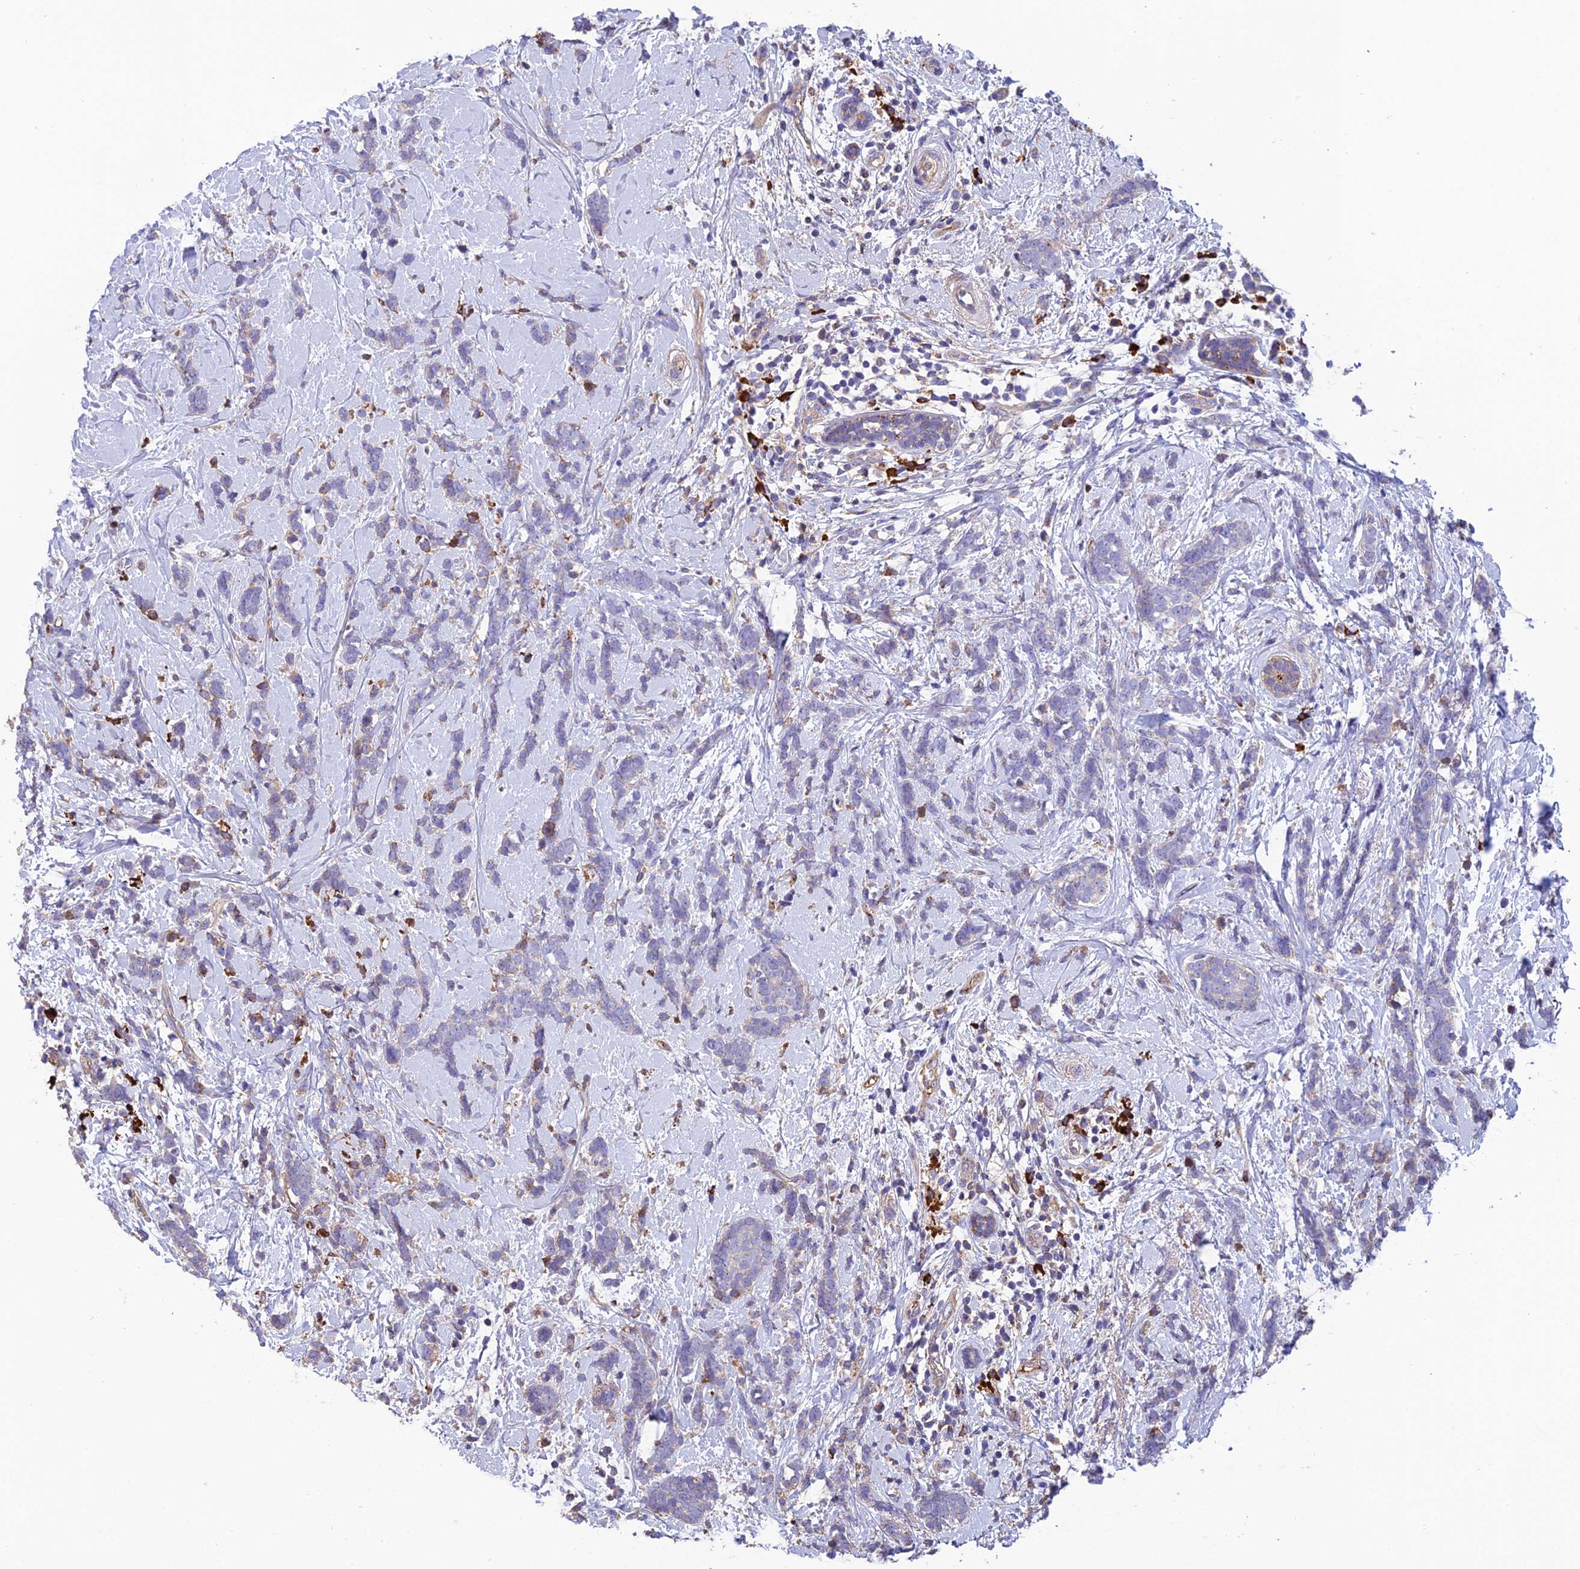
{"staining": {"intensity": "negative", "quantity": "none", "location": "none"}, "tissue": "breast cancer", "cell_type": "Tumor cells", "image_type": "cancer", "snomed": [{"axis": "morphology", "description": "Lobular carcinoma"}, {"axis": "topography", "description": "Breast"}], "caption": "Immunohistochemistry histopathology image of breast cancer stained for a protein (brown), which exhibits no staining in tumor cells.", "gene": "MIOS", "patient": {"sex": "female", "age": 58}}